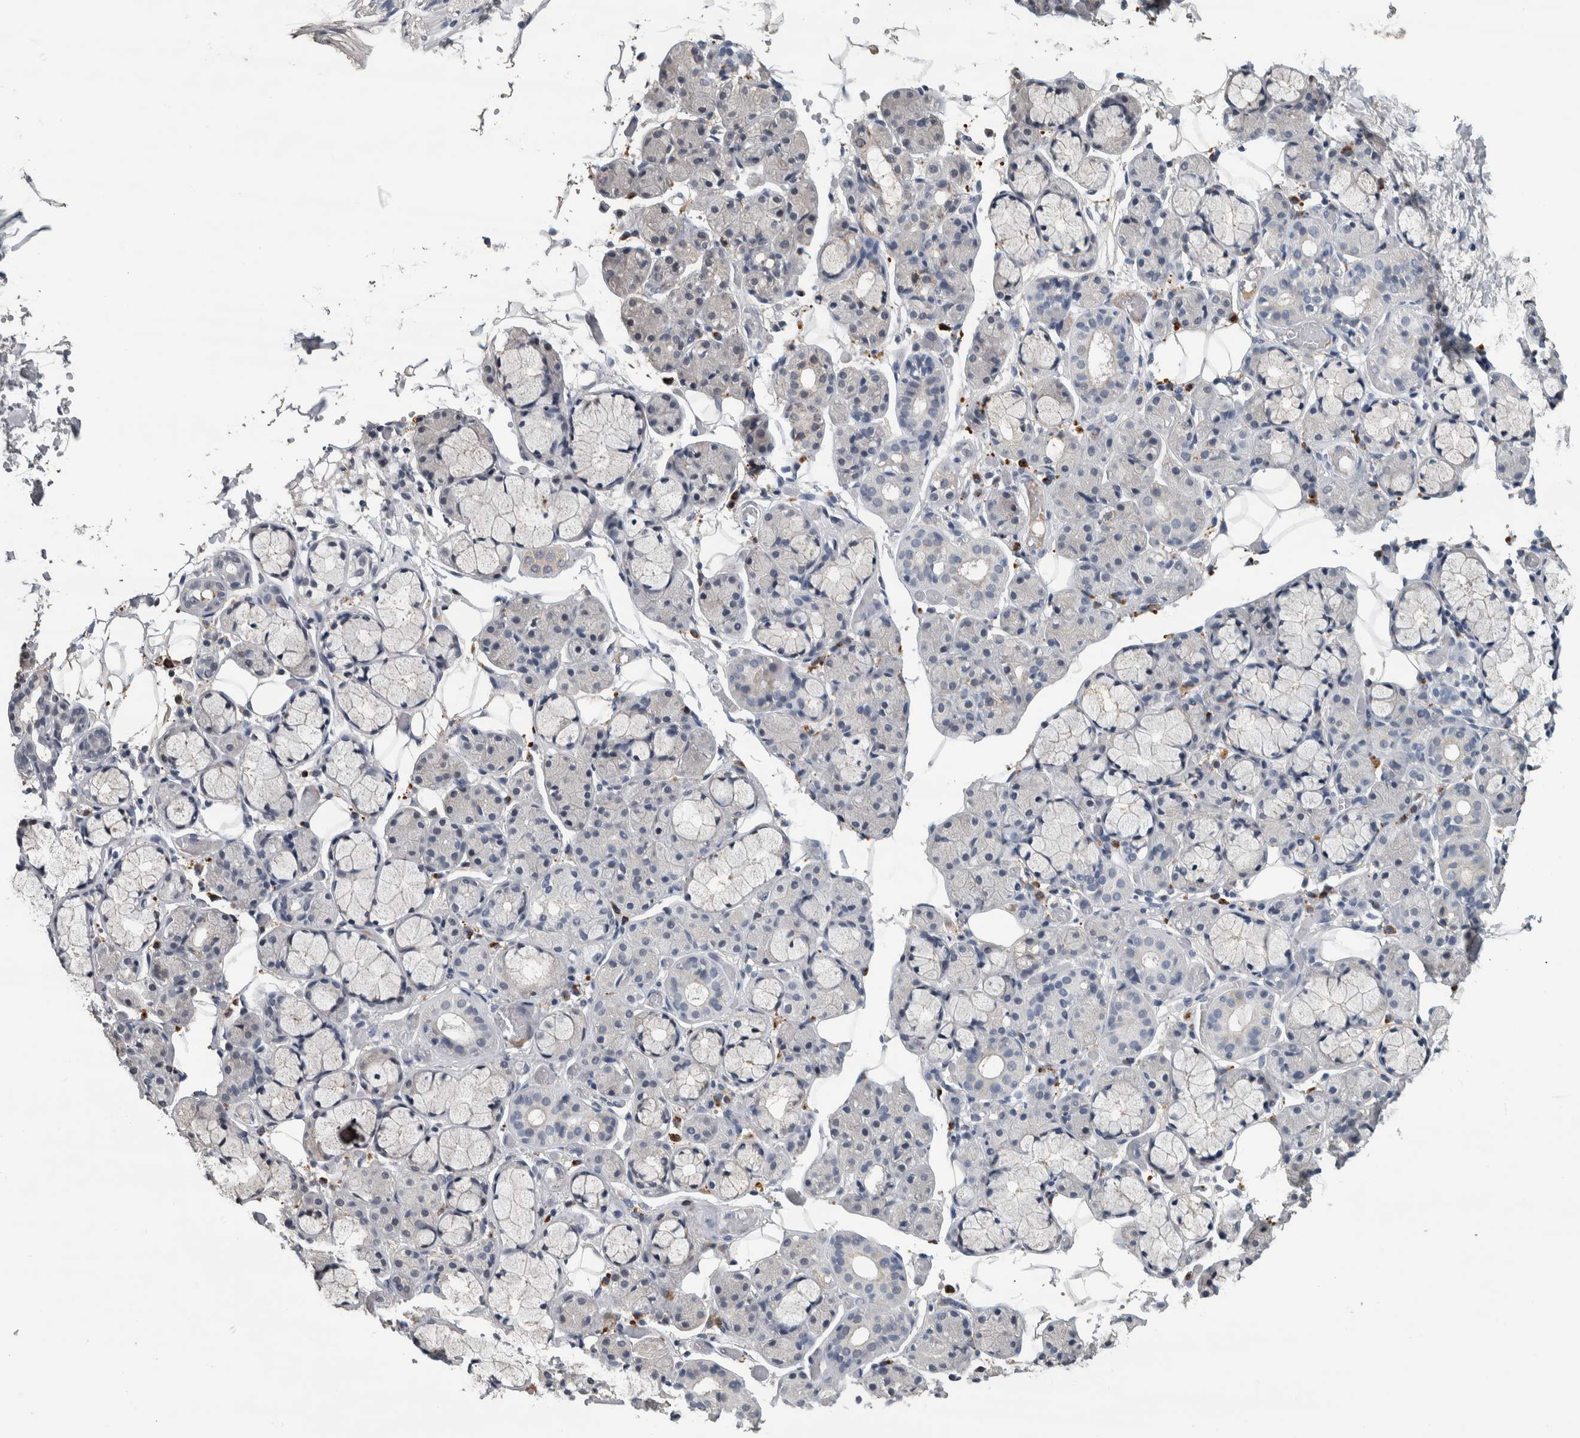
{"staining": {"intensity": "negative", "quantity": "none", "location": "none"}, "tissue": "salivary gland", "cell_type": "Glandular cells", "image_type": "normal", "snomed": [{"axis": "morphology", "description": "Normal tissue, NOS"}, {"axis": "topography", "description": "Salivary gland"}], "caption": "Glandular cells are negative for protein expression in normal human salivary gland. (Immunohistochemistry, brightfield microscopy, high magnification).", "gene": "CAVIN4", "patient": {"sex": "male", "age": 63}}